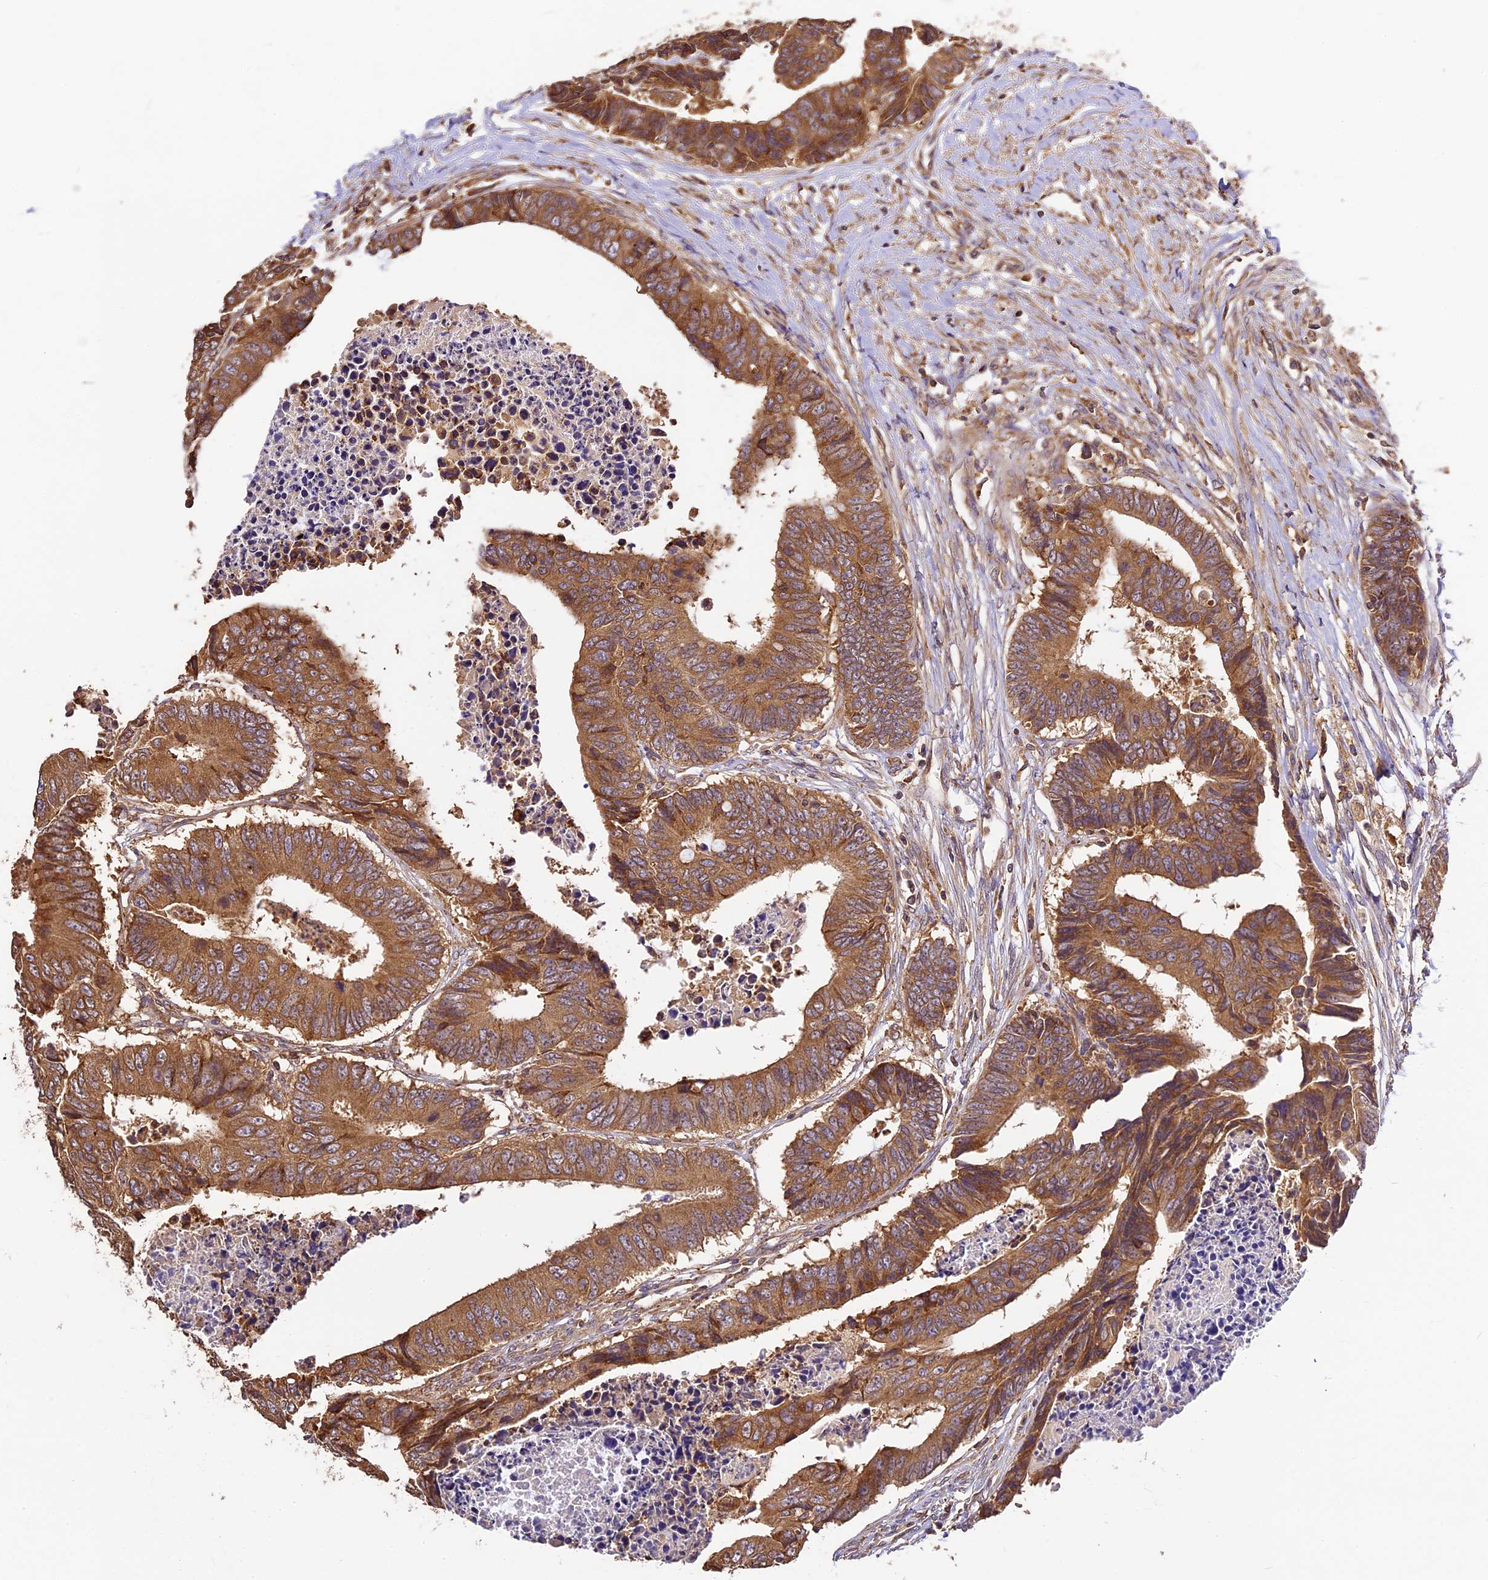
{"staining": {"intensity": "moderate", "quantity": ">75%", "location": "cytoplasmic/membranous"}, "tissue": "colorectal cancer", "cell_type": "Tumor cells", "image_type": "cancer", "snomed": [{"axis": "morphology", "description": "Adenocarcinoma, NOS"}, {"axis": "topography", "description": "Rectum"}], "caption": "IHC micrograph of neoplastic tissue: human adenocarcinoma (colorectal) stained using immunohistochemistry shows medium levels of moderate protein expression localized specifically in the cytoplasmic/membranous of tumor cells, appearing as a cytoplasmic/membranous brown color.", "gene": "BRAP", "patient": {"sex": "male", "age": 84}}